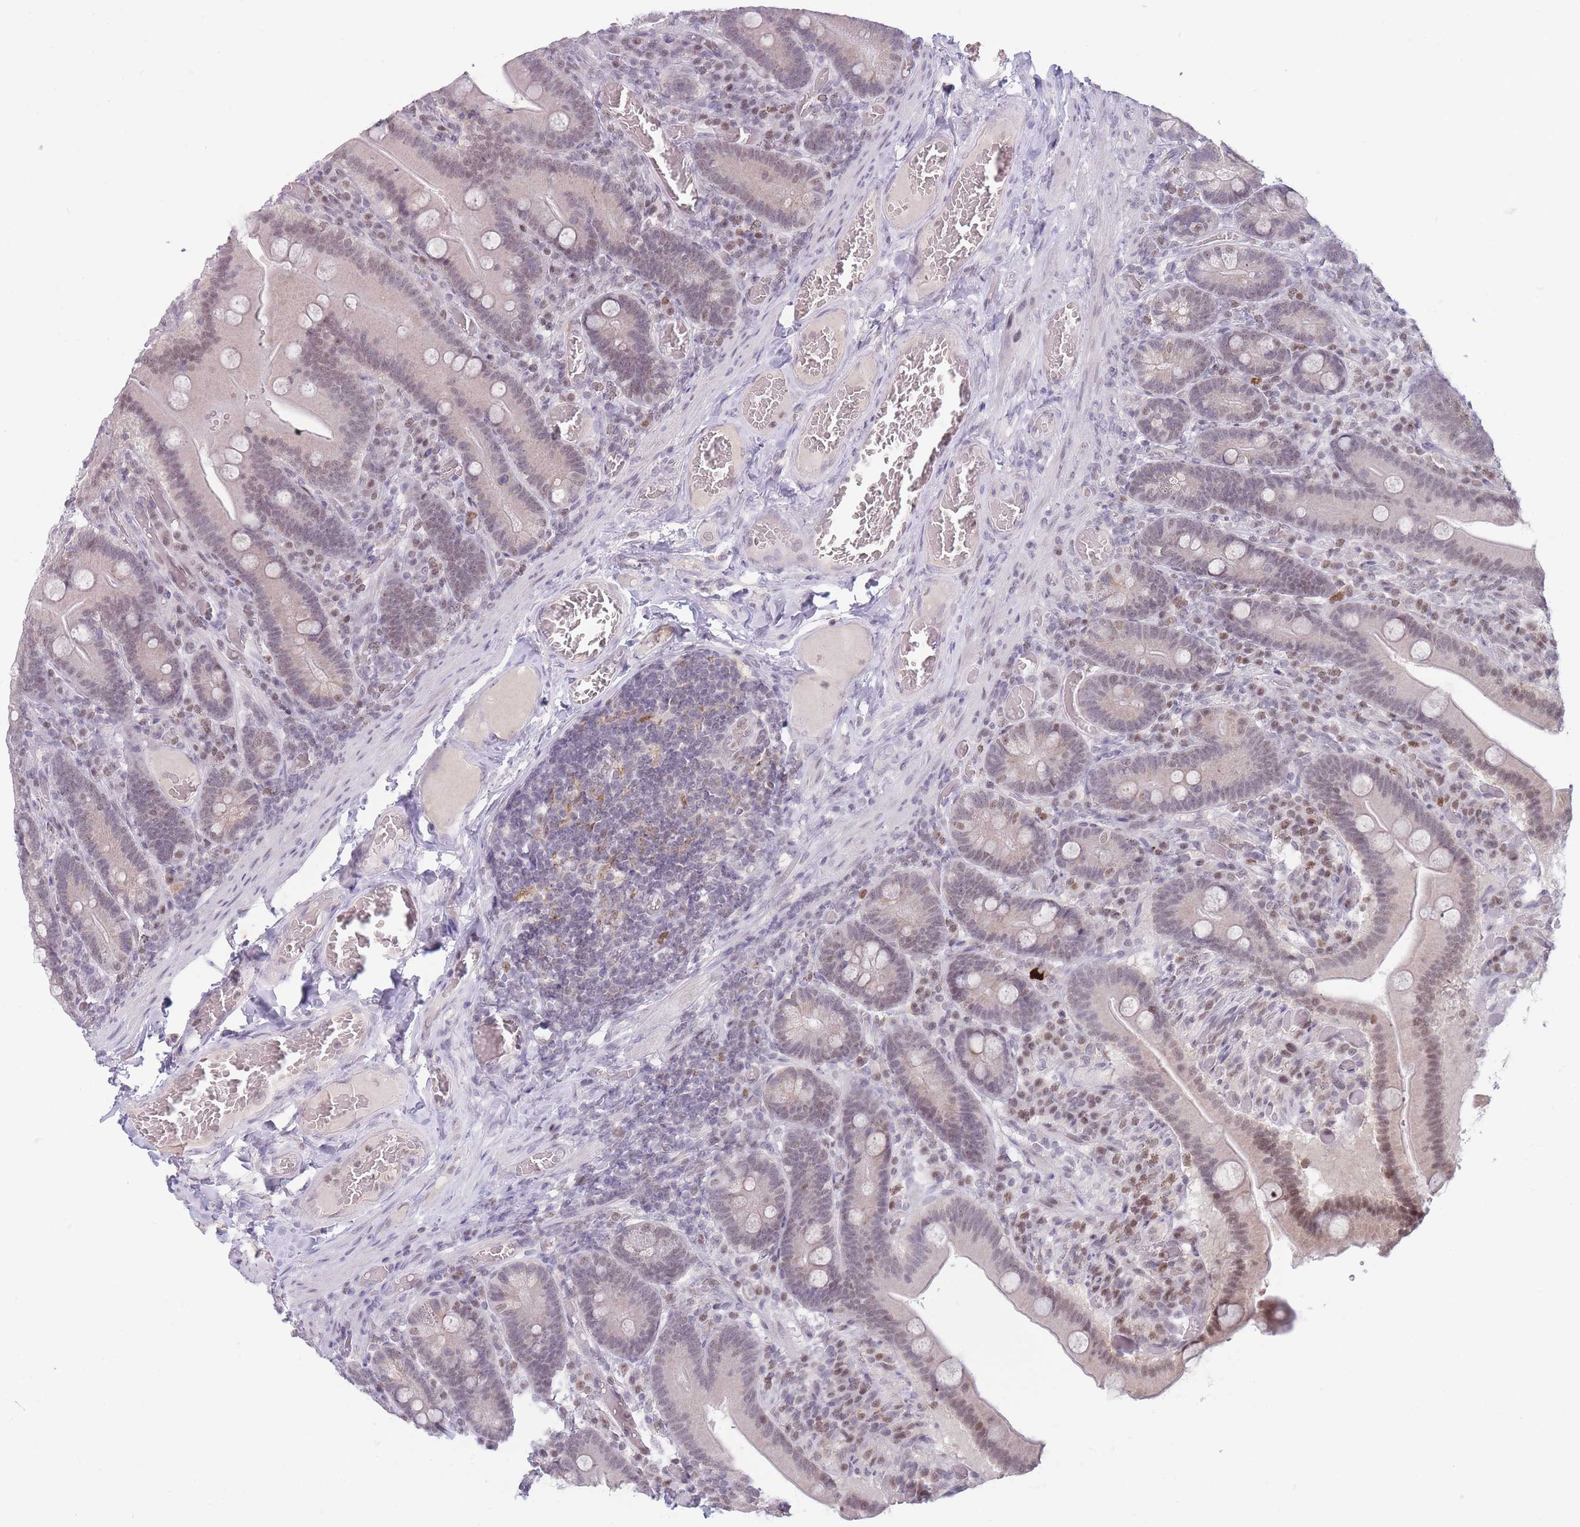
{"staining": {"intensity": "moderate", "quantity": ">75%", "location": "nuclear"}, "tissue": "duodenum", "cell_type": "Glandular cells", "image_type": "normal", "snomed": [{"axis": "morphology", "description": "Normal tissue, NOS"}, {"axis": "topography", "description": "Duodenum"}], "caption": "Protein expression analysis of normal duodenum reveals moderate nuclear staining in approximately >75% of glandular cells. The staining was performed using DAB (3,3'-diaminobenzidine) to visualize the protein expression in brown, while the nuclei were stained in blue with hematoxylin (Magnification: 20x).", "gene": "ARID3B", "patient": {"sex": "female", "age": 62}}